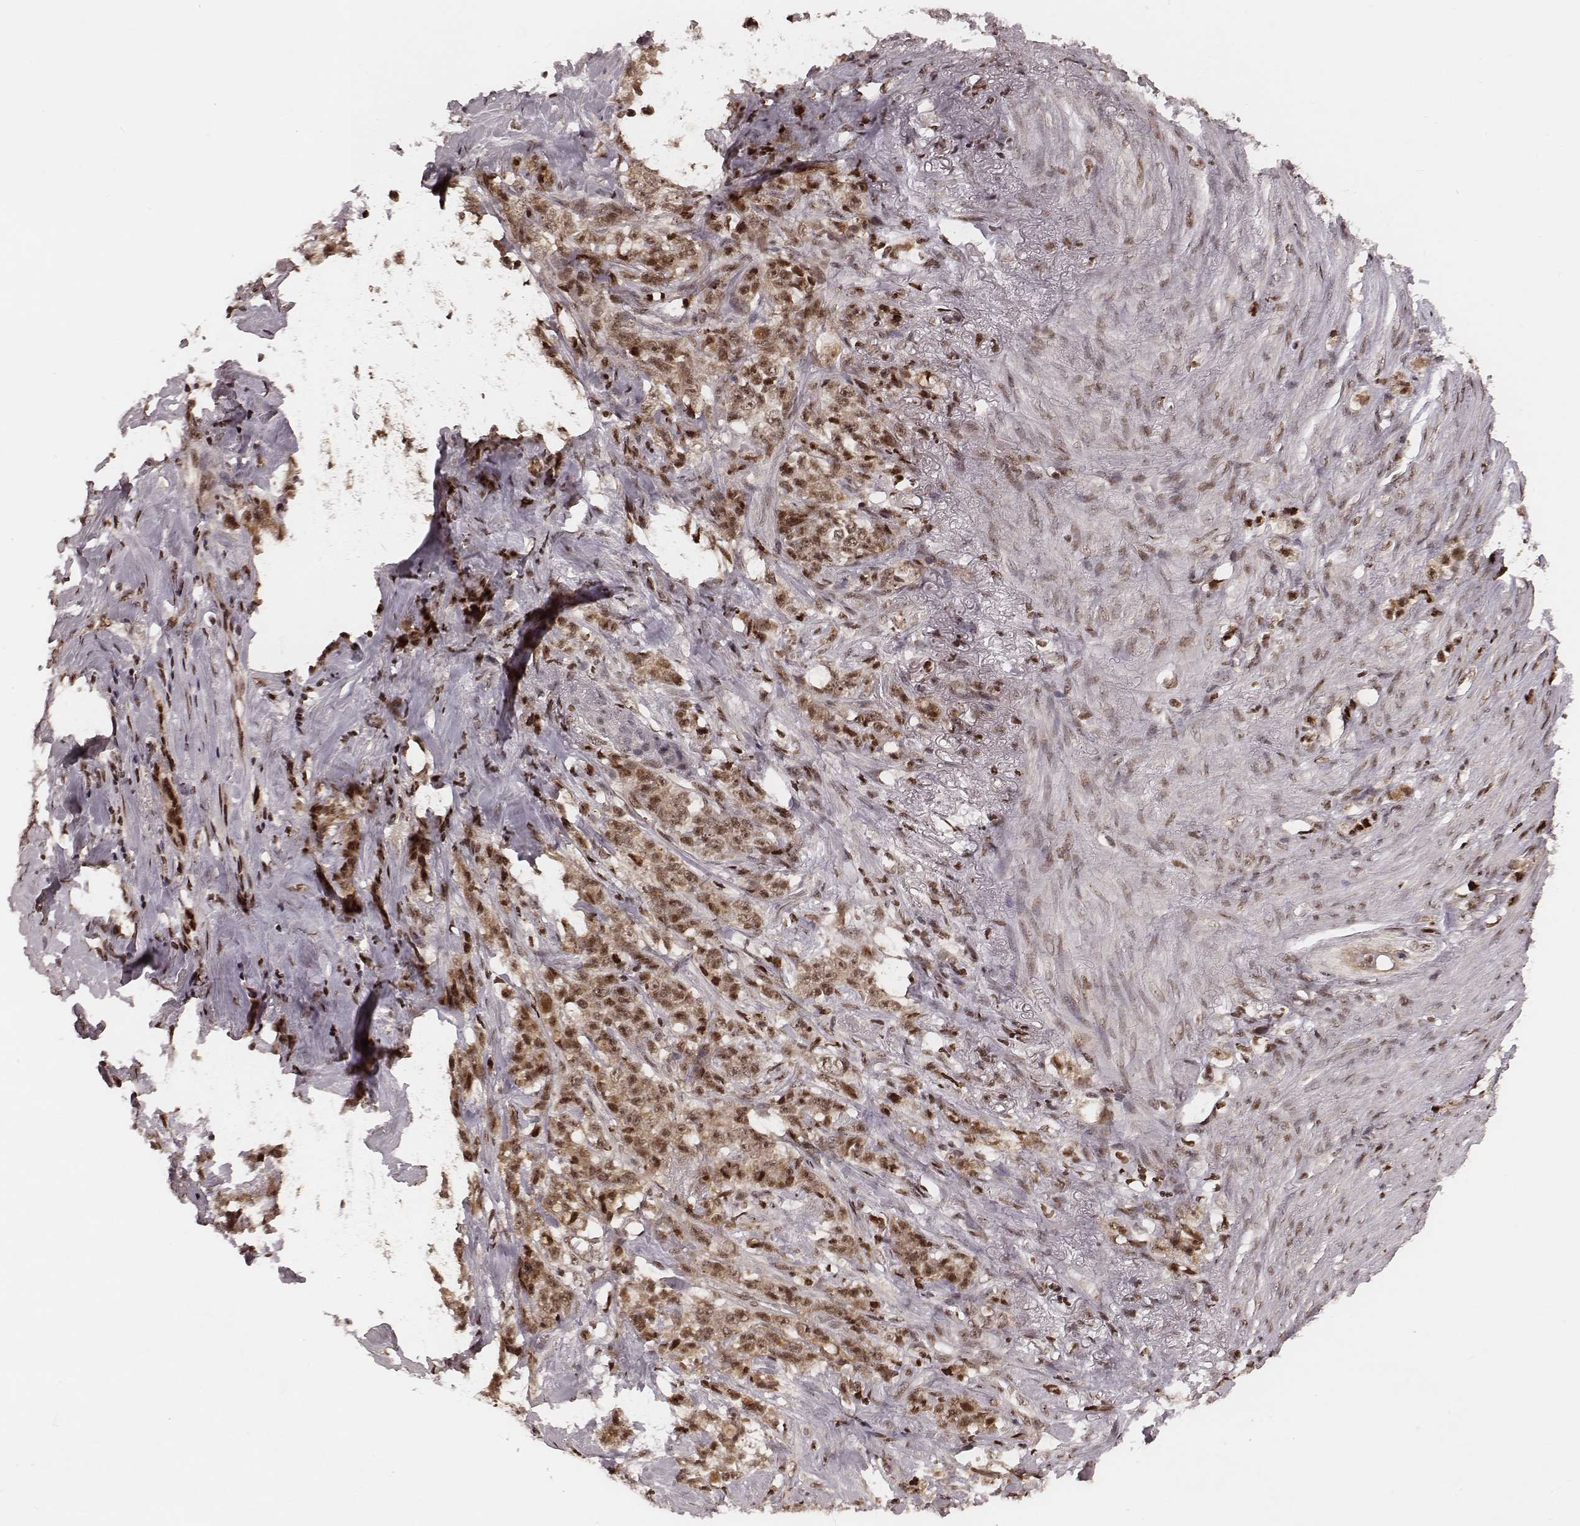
{"staining": {"intensity": "moderate", "quantity": "25%-75%", "location": "cytoplasmic/membranous,nuclear"}, "tissue": "stomach cancer", "cell_type": "Tumor cells", "image_type": "cancer", "snomed": [{"axis": "morphology", "description": "Adenocarcinoma, NOS"}, {"axis": "topography", "description": "Stomach, lower"}], "caption": "Immunohistochemistry (IHC) (DAB (3,3'-diaminobenzidine)) staining of human adenocarcinoma (stomach) exhibits moderate cytoplasmic/membranous and nuclear protein staining in about 25%-75% of tumor cells. (IHC, brightfield microscopy, high magnification).", "gene": "VRK3", "patient": {"sex": "male", "age": 88}}